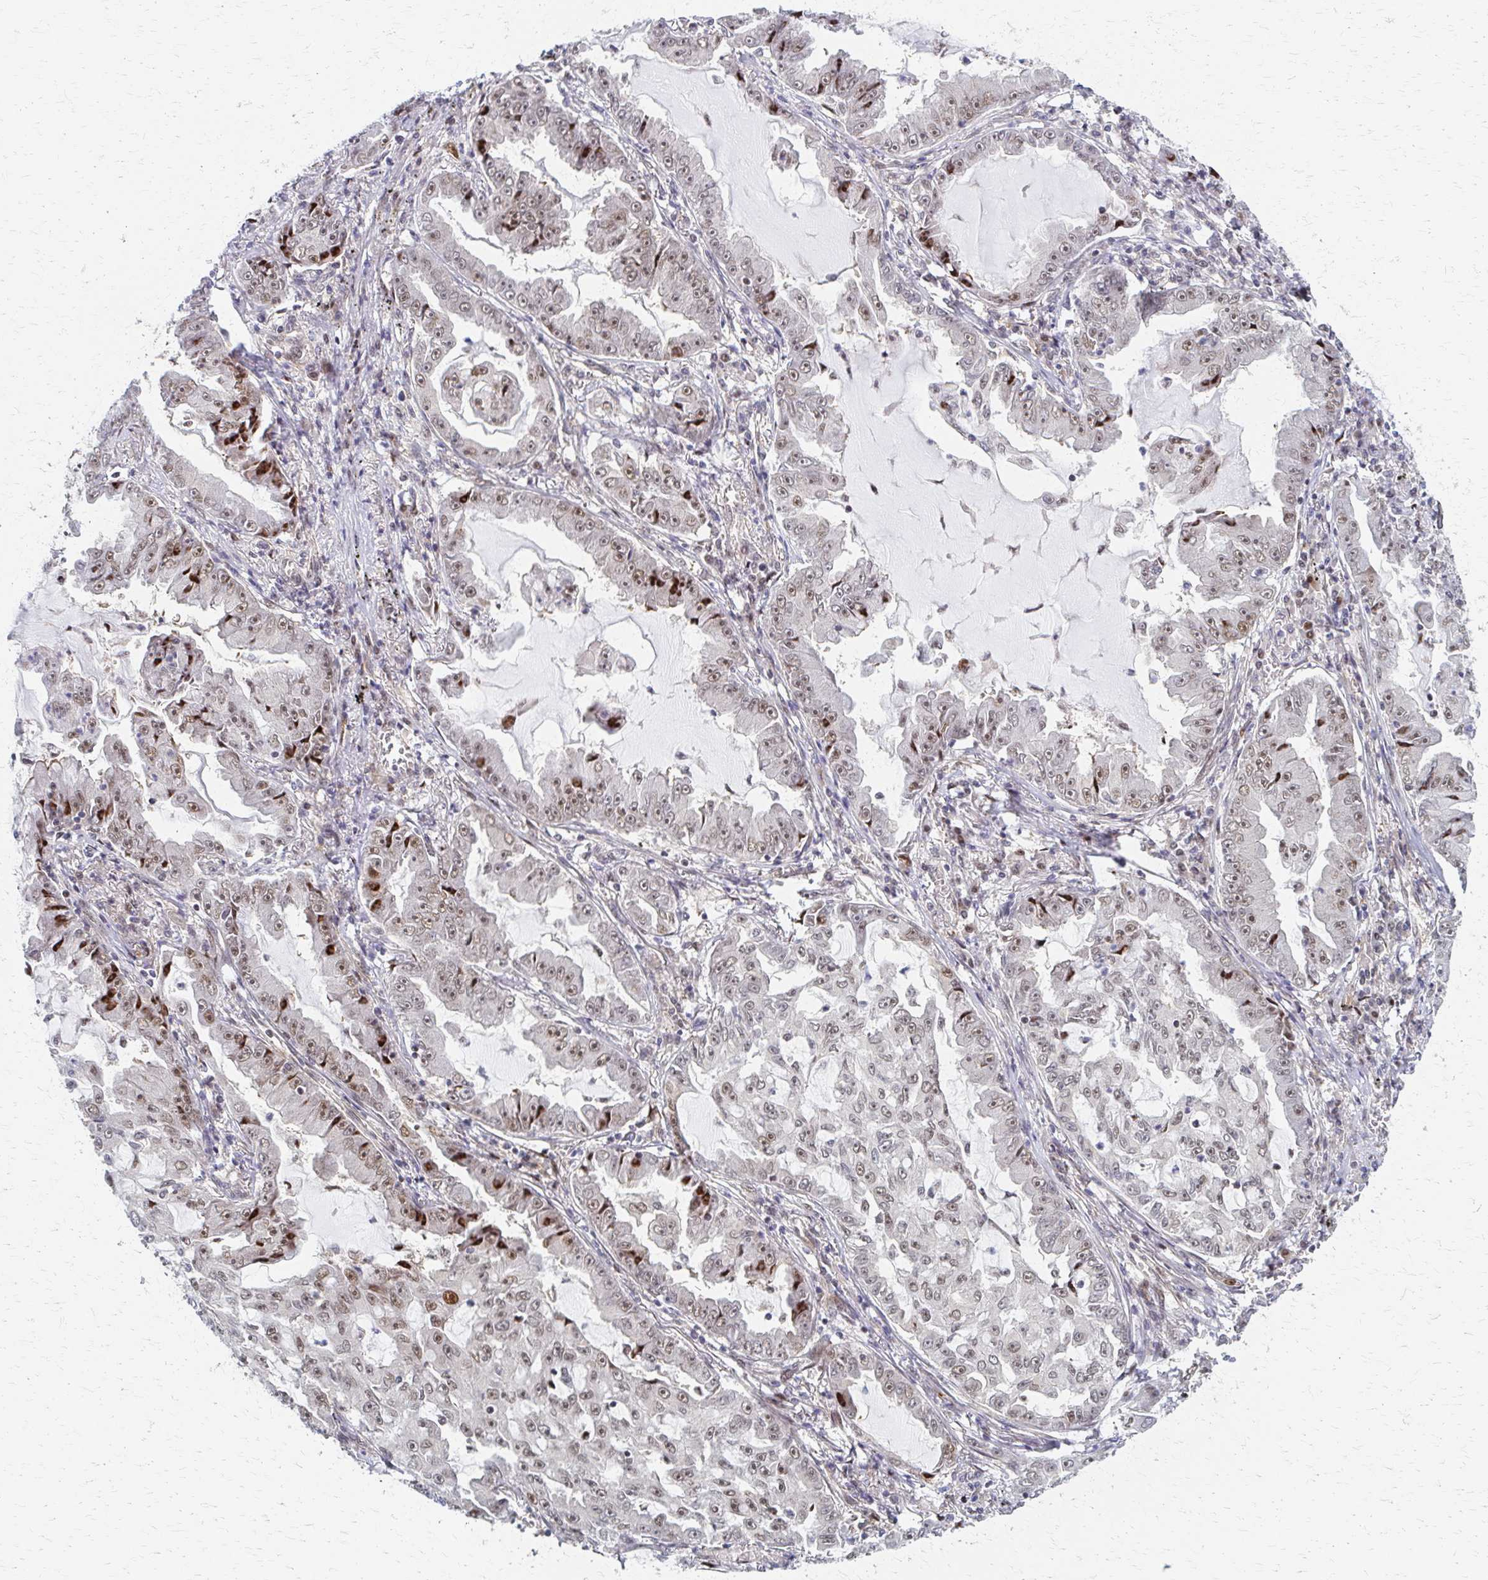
{"staining": {"intensity": "weak", "quantity": ">75%", "location": "nuclear"}, "tissue": "lung cancer", "cell_type": "Tumor cells", "image_type": "cancer", "snomed": [{"axis": "morphology", "description": "Adenocarcinoma, NOS"}, {"axis": "topography", "description": "Lung"}], "caption": "DAB (3,3'-diaminobenzidine) immunohistochemical staining of lung cancer exhibits weak nuclear protein expression in approximately >75% of tumor cells. (DAB IHC, brown staining for protein, blue staining for nuclei).", "gene": "PSMD7", "patient": {"sex": "female", "age": 52}}